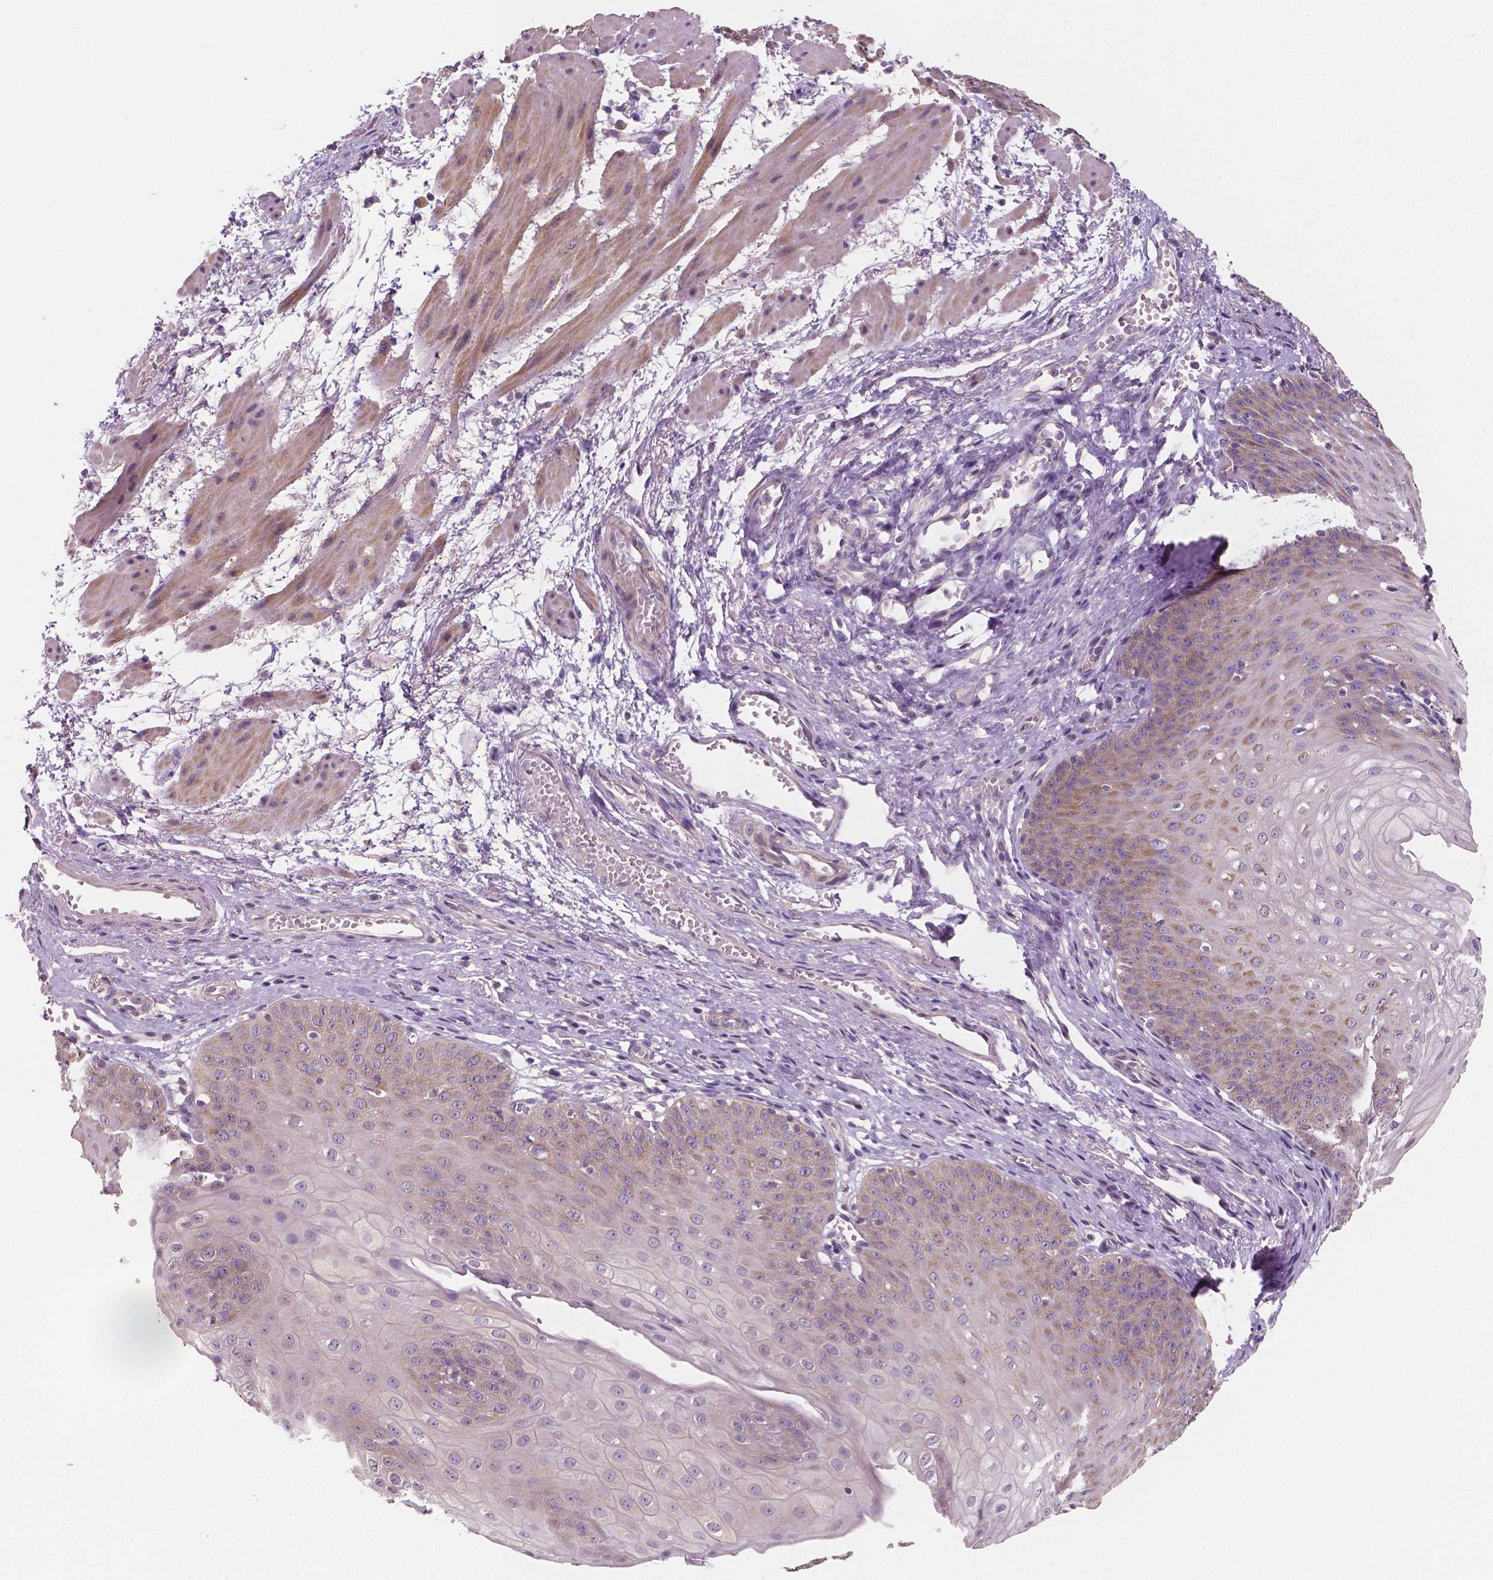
{"staining": {"intensity": "weak", "quantity": "25%-75%", "location": "cytoplasmic/membranous"}, "tissue": "esophagus", "cell_type": "Squamous epithelial cells", "image_type": "normal", "snomed": [{"axis": "morphology", "description": "Normal tissue, NOS"}, {"axis": "topography", "description": "Esophagus"}], "caption": "This micrograph exhibits IHC staining of normal esophagus, with low weak cytoplasmic/membranous expression in about 25%-75% of squamous epithelial cells.", "gene": "LSM14B", "patient": {"sex": "male", "age": 71}}